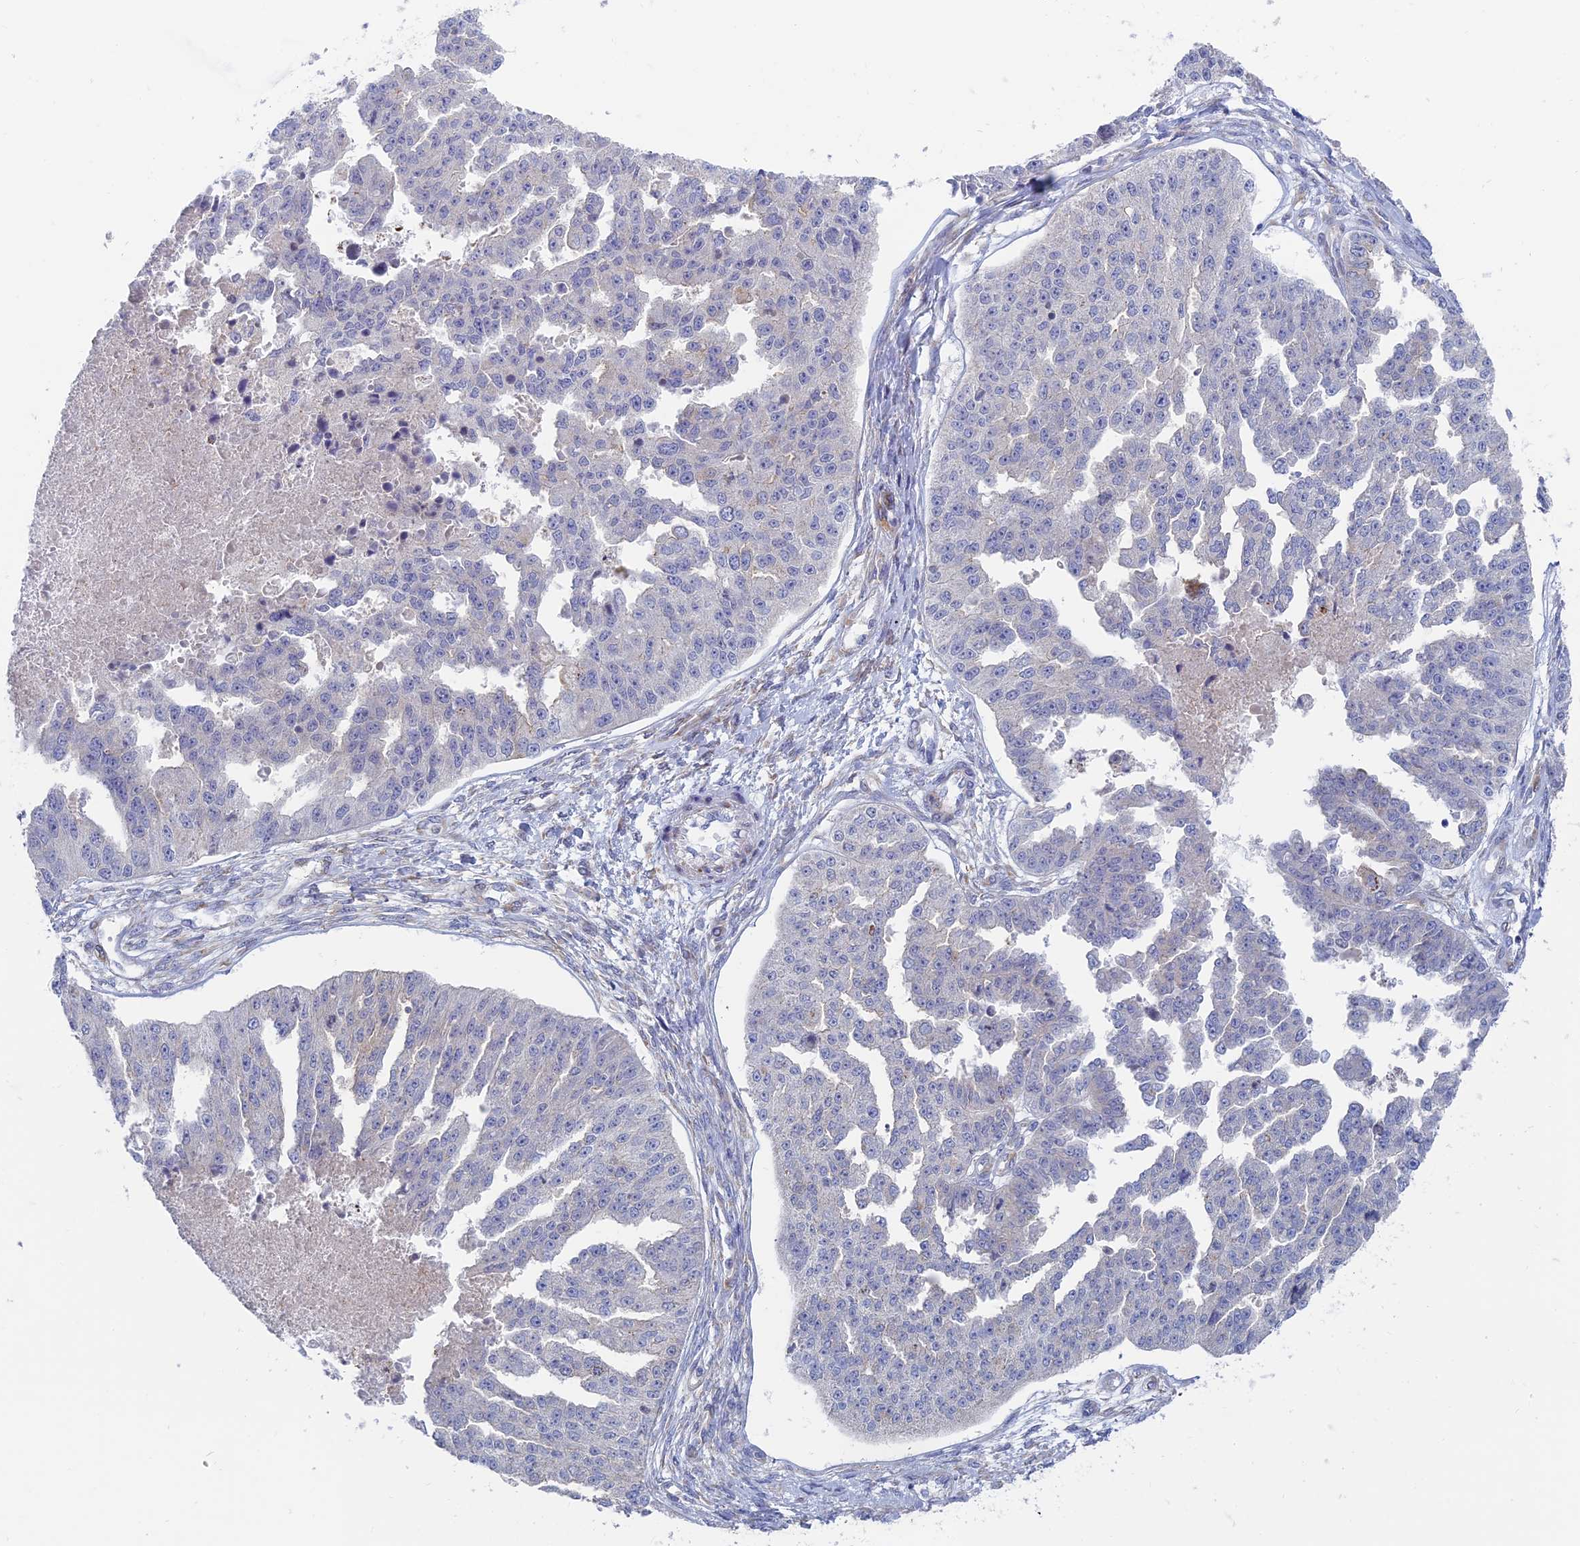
{"staining": {"intensity": "negative", "quantity": "none", "location": "none"}, "tissue": "ovarian cancer", "cell_type": "Tumor cells", "image_type": "cancer", "snomed": [{"axis": "morphology", "description": "Cystadenocarcinoma, serous, NOS"}, {"axis": "topography", "description": "Ovary"}], "caption": "This is an immunohistochemistry (IHC) histopathology image of ovarian serous cystadenocarcinoma. There is no staining in tumor cells.", "gene": "TBC1D30", "patient": {"sex": "female", "age": 58}}